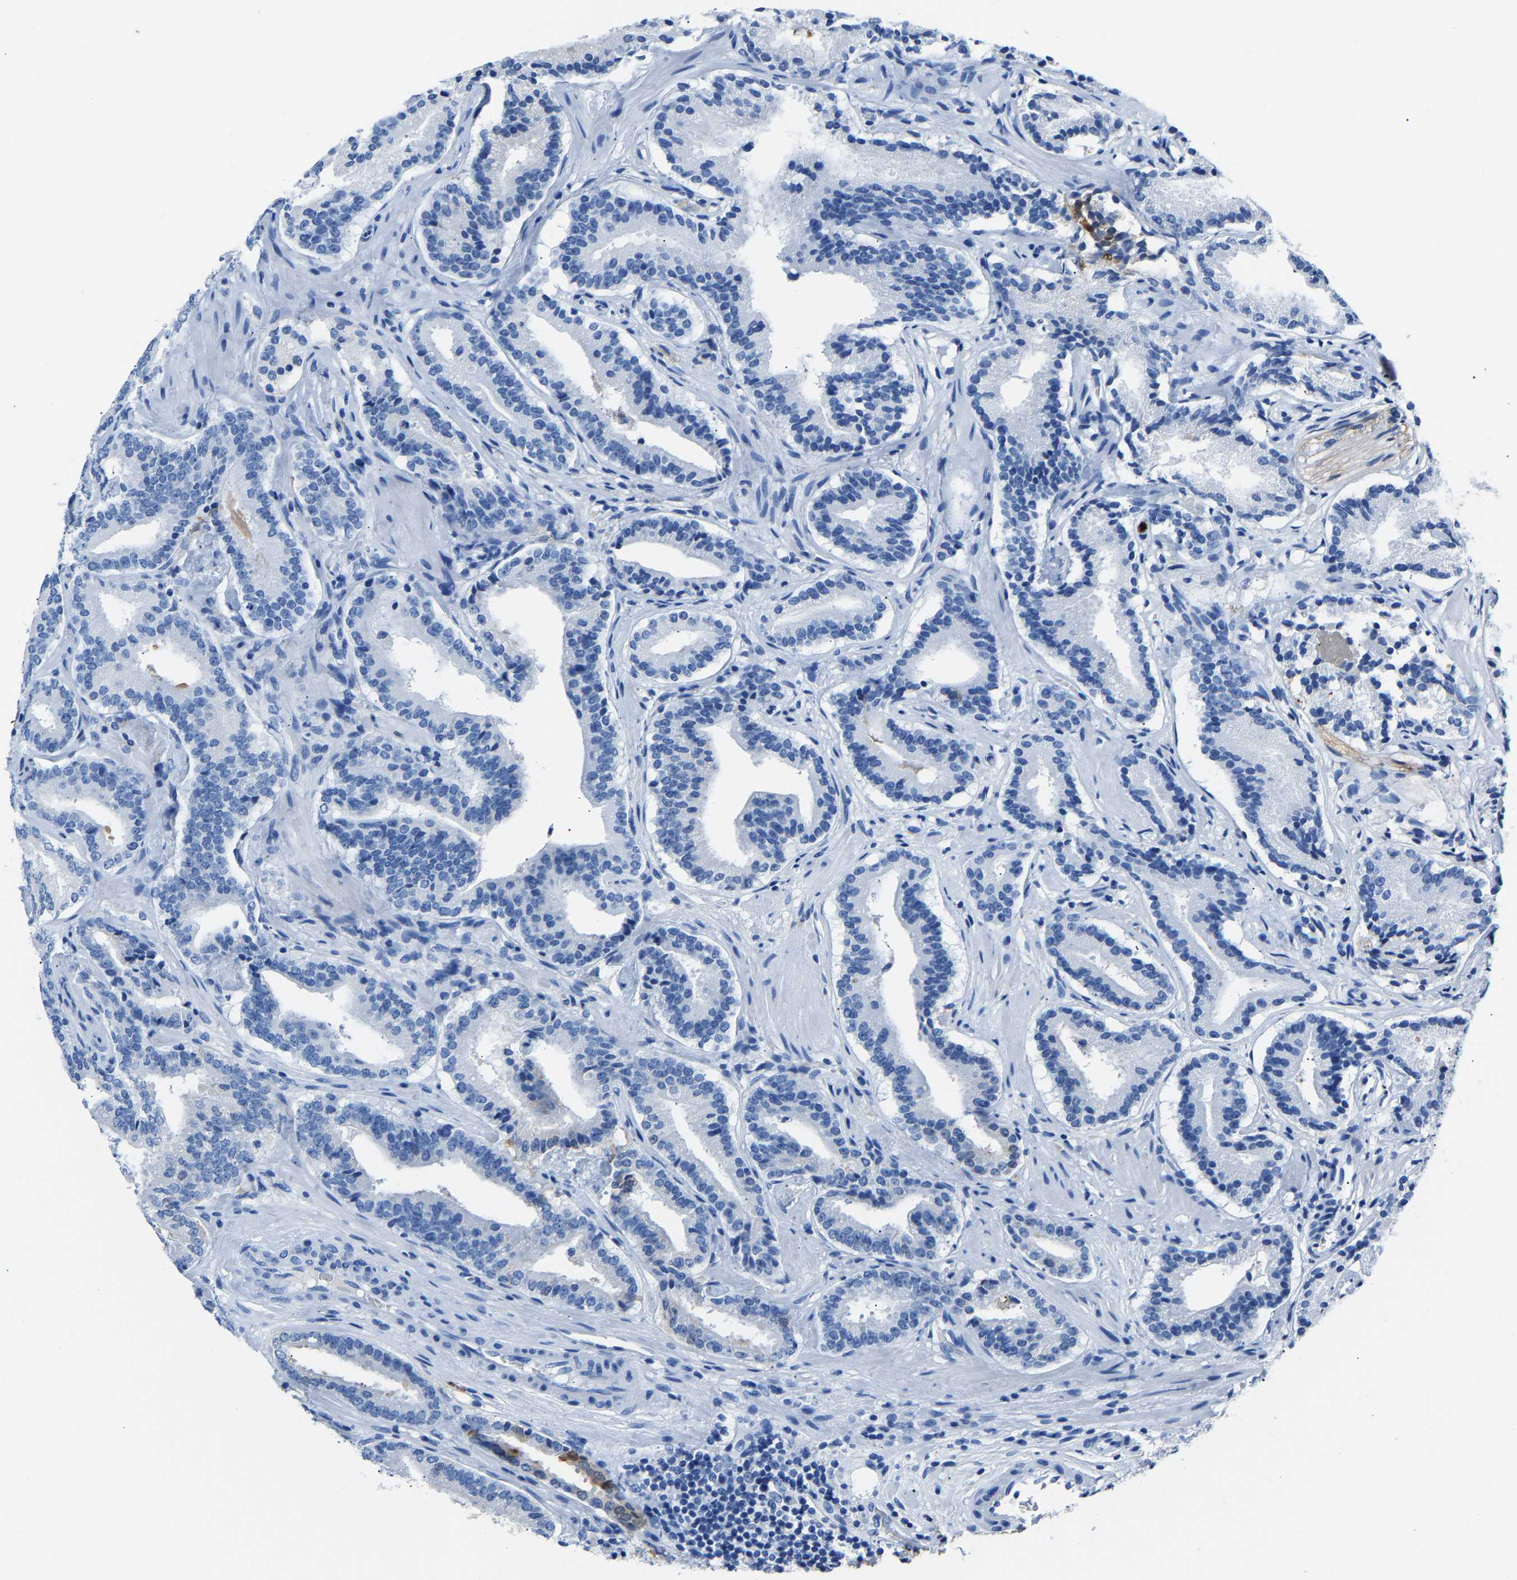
{"staining": {"intensity": "negative", "quantity": "none", "location": "none"}, "tissue": "prostate cancer", "cell_type": "Tumor cells", "image_type": "cancer", "snomed": [{"axis": "morphology", "description": "Adenocarcinoma, Low grade"}, {"axis": "topography", "description": "Prostate"}], "caption": "DAB (3,3'-diaminobenzidine) immunohistochemical staining of human prostate low-grade adenocarcinoma exhibits no significant positivity in tumor cells. (Stains: DAB (3,3'-diaminobenzidine) immunohistochemistry (IHC) with hematoxylin counter stain, Microscopy: brightfield microscopy at high magnification).", "gene": "S100P", "patient": {"sex": "male", "age": 51}}